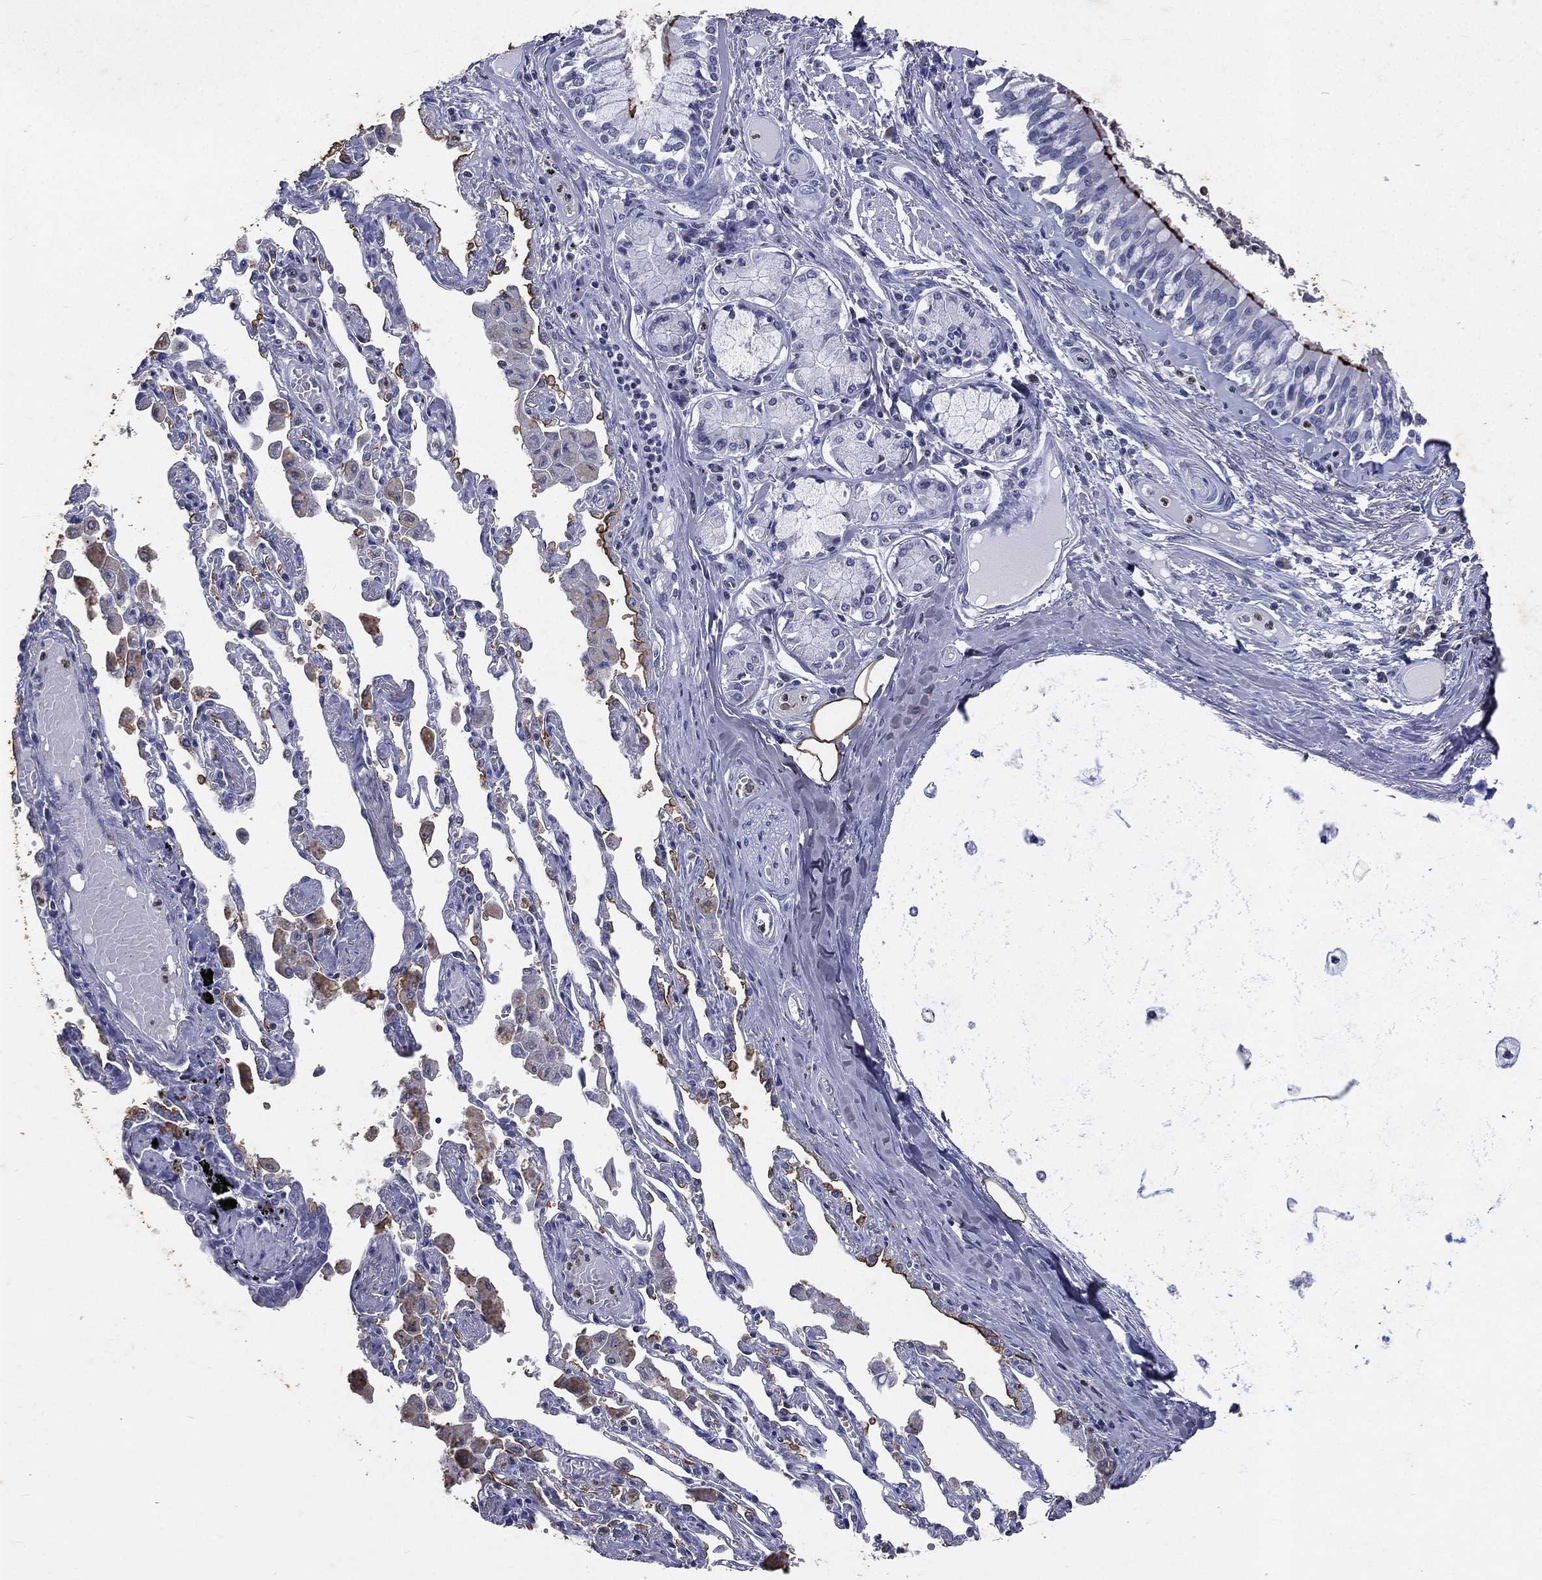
{"staining": {"intensity": "strong", "quantity": "25%-75%", "location": "cytoplasmic/membranous"}, "tissue": "bronchus", "cell_type": "Respiratory epithelial cells", "image_type": "normal", "snomed": [{"axis": "morphology", "description": "Normal tissue, NOS"}, {"axis": "morphology", "description": "Squamous cell carcinoma, NOS"}, {"axis": "topography", "description": "Cartilage tissue"}, {"axis": "topography", "description": "Bronchus"}, {"axis": "topography", "description": "Lung"}], "caption": "Protein staining shows strong cytoplasmic/membranous staining in about 25%-75% of respiratory epithelial cells in unremarkable bronchus. (Brightfield microscopy of DAB IHC at high magnification).", "gene": "SLC34A2", "patient": {"sex": "female", "age": 49}}